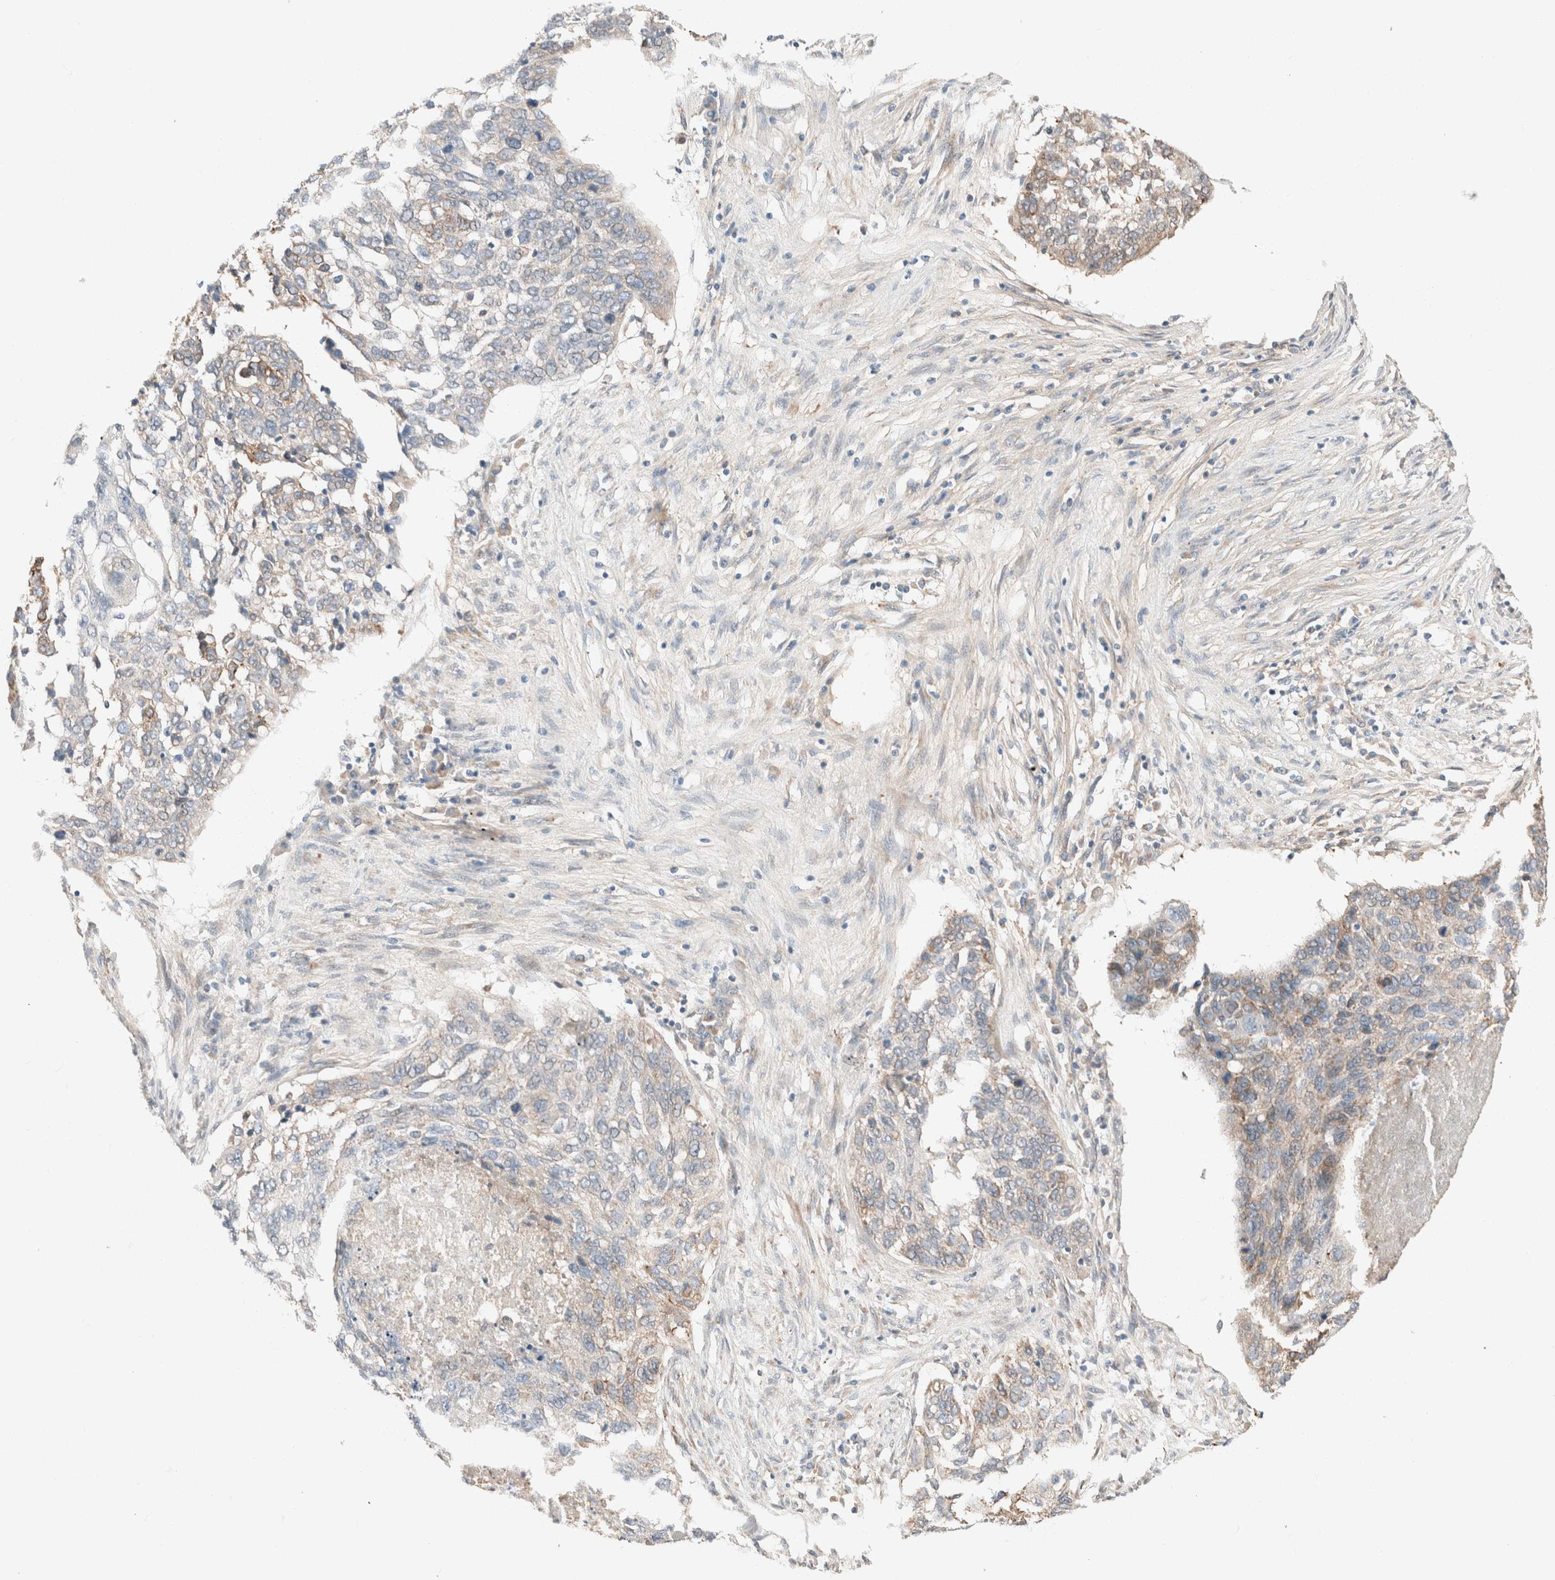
{"staining": {"intensity": "weak", "quantity": "<25%", "location": "cytoplasmic/membranous"}, "tissue": "lung cancer", "cell_type": "Tumor cells", "image_type": "cancer", "snomed": [{"axis": "morphology", "description": "Squamous cell carcinoma, NOS"}, {"axis": "topography", "description": "Lung"}], "caption": "An immunohistochemistry (IHC) micrograph of lung squamous cell carcinoma is shown. There is no staining in tumor cells of lung squamous cell carcinoma.", "gene": "PCM1", "patient": {"sex": "female", "age": 63}}